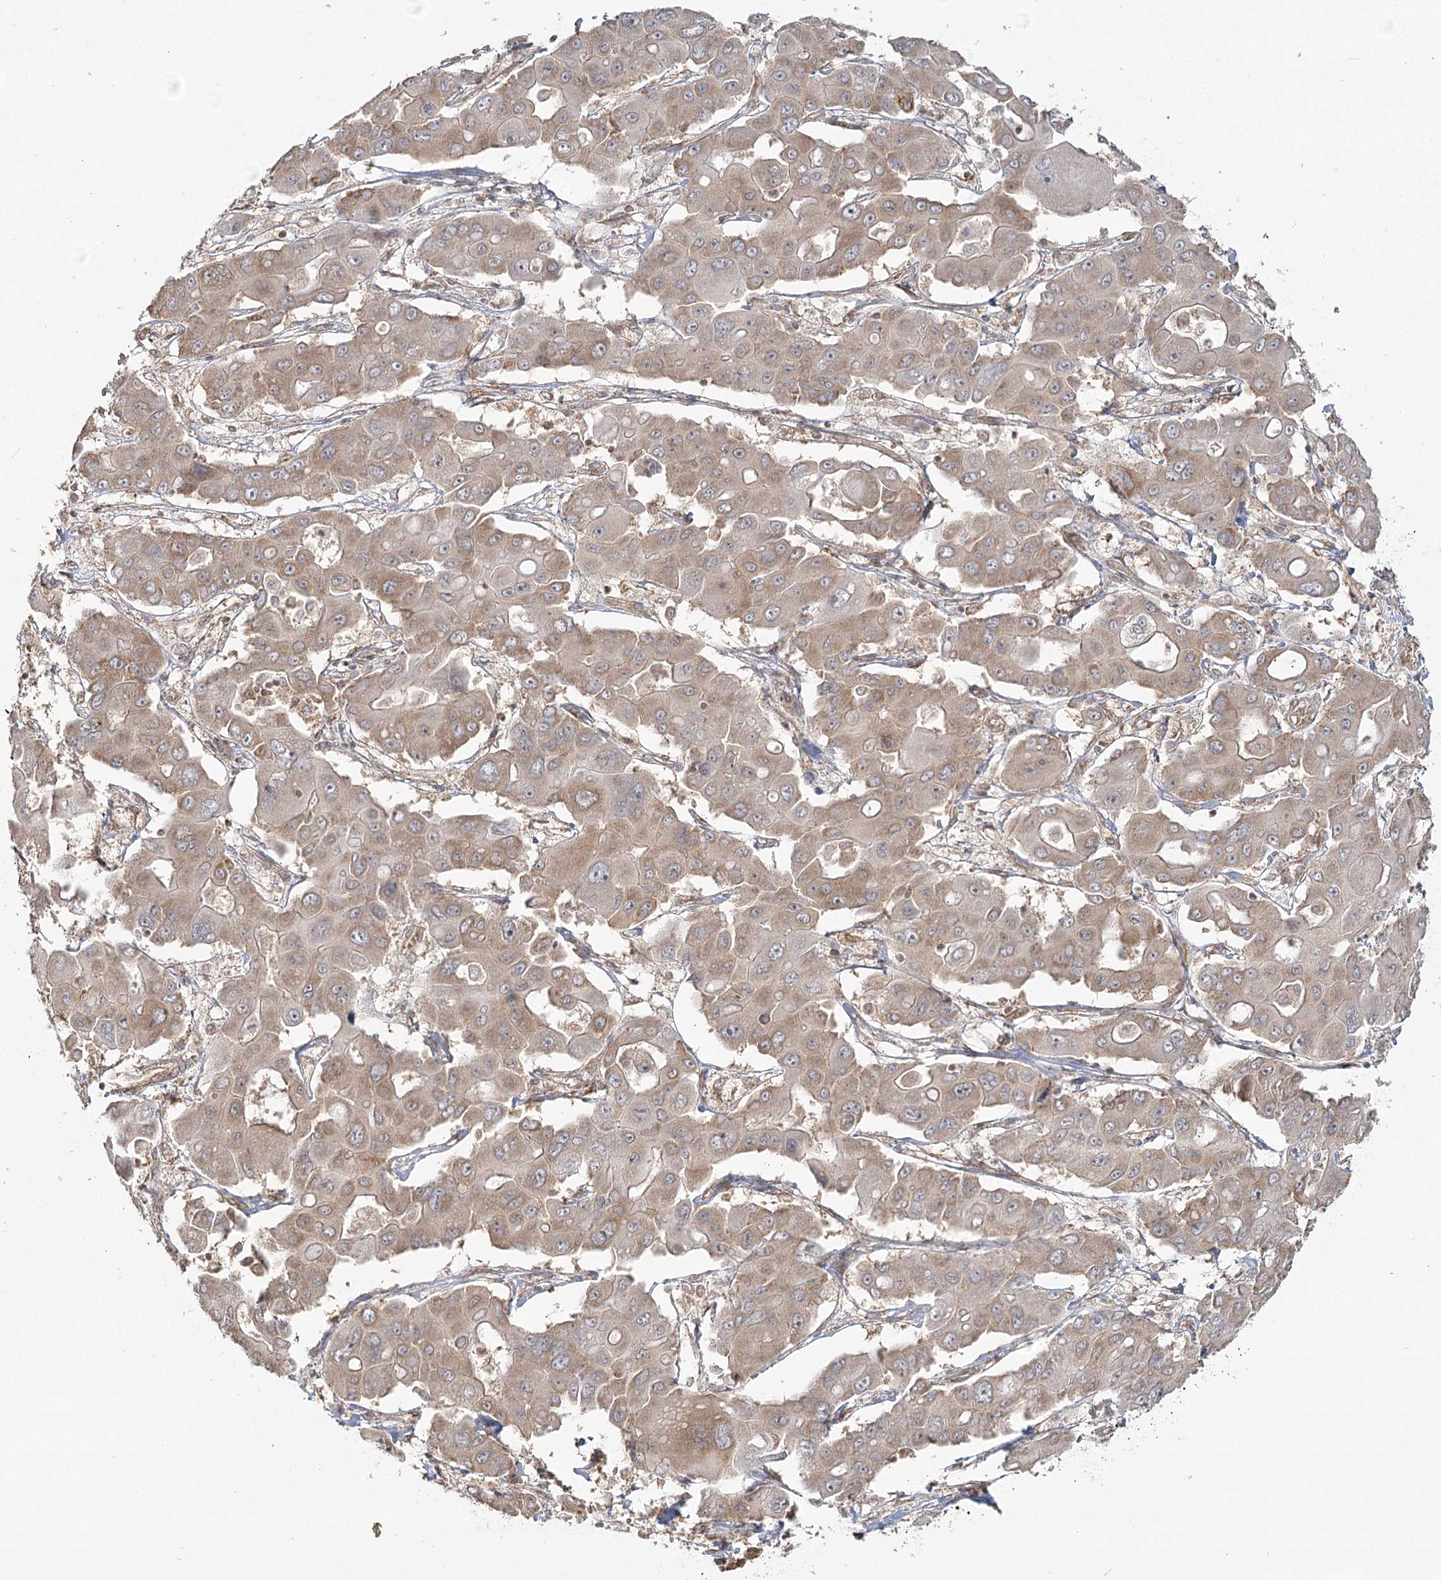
{"staining": {"intensity": "moderate", "quantity": ">75%", "location": "cytoplasmic/membranous"}, "tissue": "liver cancer", "cell_type": "Tumor cells", "image_type": "cancer", "snomed": [{"axis": "morphology", "description": "Cholangiocarcinoma"}, {"axis": "topography", "description": "Liver"}], "caption": "Cholangiocarcinoma (liver) stained with DAB immunohistochemistry (IHC) shows medium levels of moderate cytoplasmic/membranous expression in about >75% of tumor cells.", "gene": "OTUD4", "patient": {"sex": "male", "age": 67}}